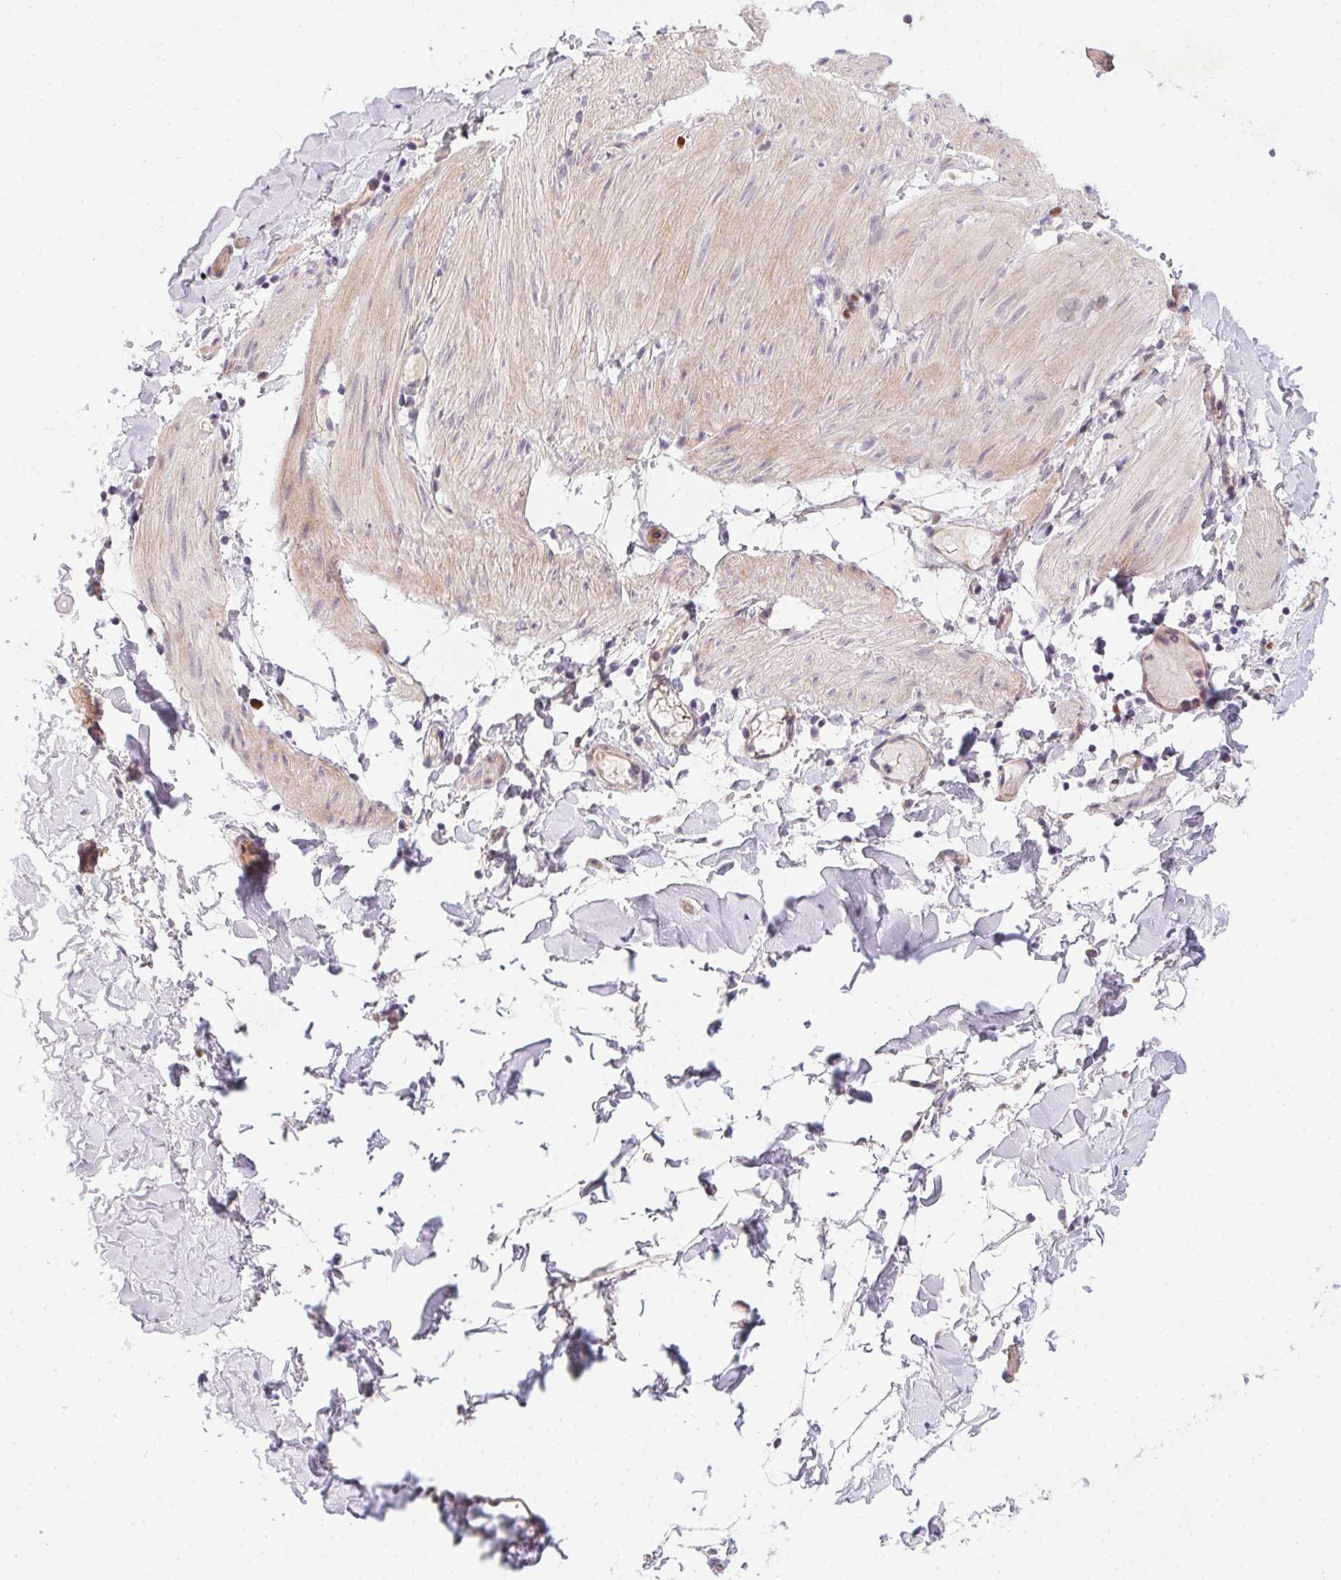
{"staining": {"intensity": "negative", "quantity": "none", "location": "none"}, "tissue": "adipose tissue", "cell_type": "Adipocytes", "image_type": "normal", "snomed": [{"axis": "morphology", "description": "Normal tissue, NOS"}, {"axis": "topography", "description": "Gallbladder"}, {"axis": "topography", "description": "Peripheral nerve tissue"}], "caption": "This micrograph is of benign adipose tissue stained with immunohistochemistry (IHC) to label a protein in brown with the nuclei are counter-stained blue. There is no expression in adipocytes.", "gene": "HELLS", "patient": {"sex": "female", "age": 45}}